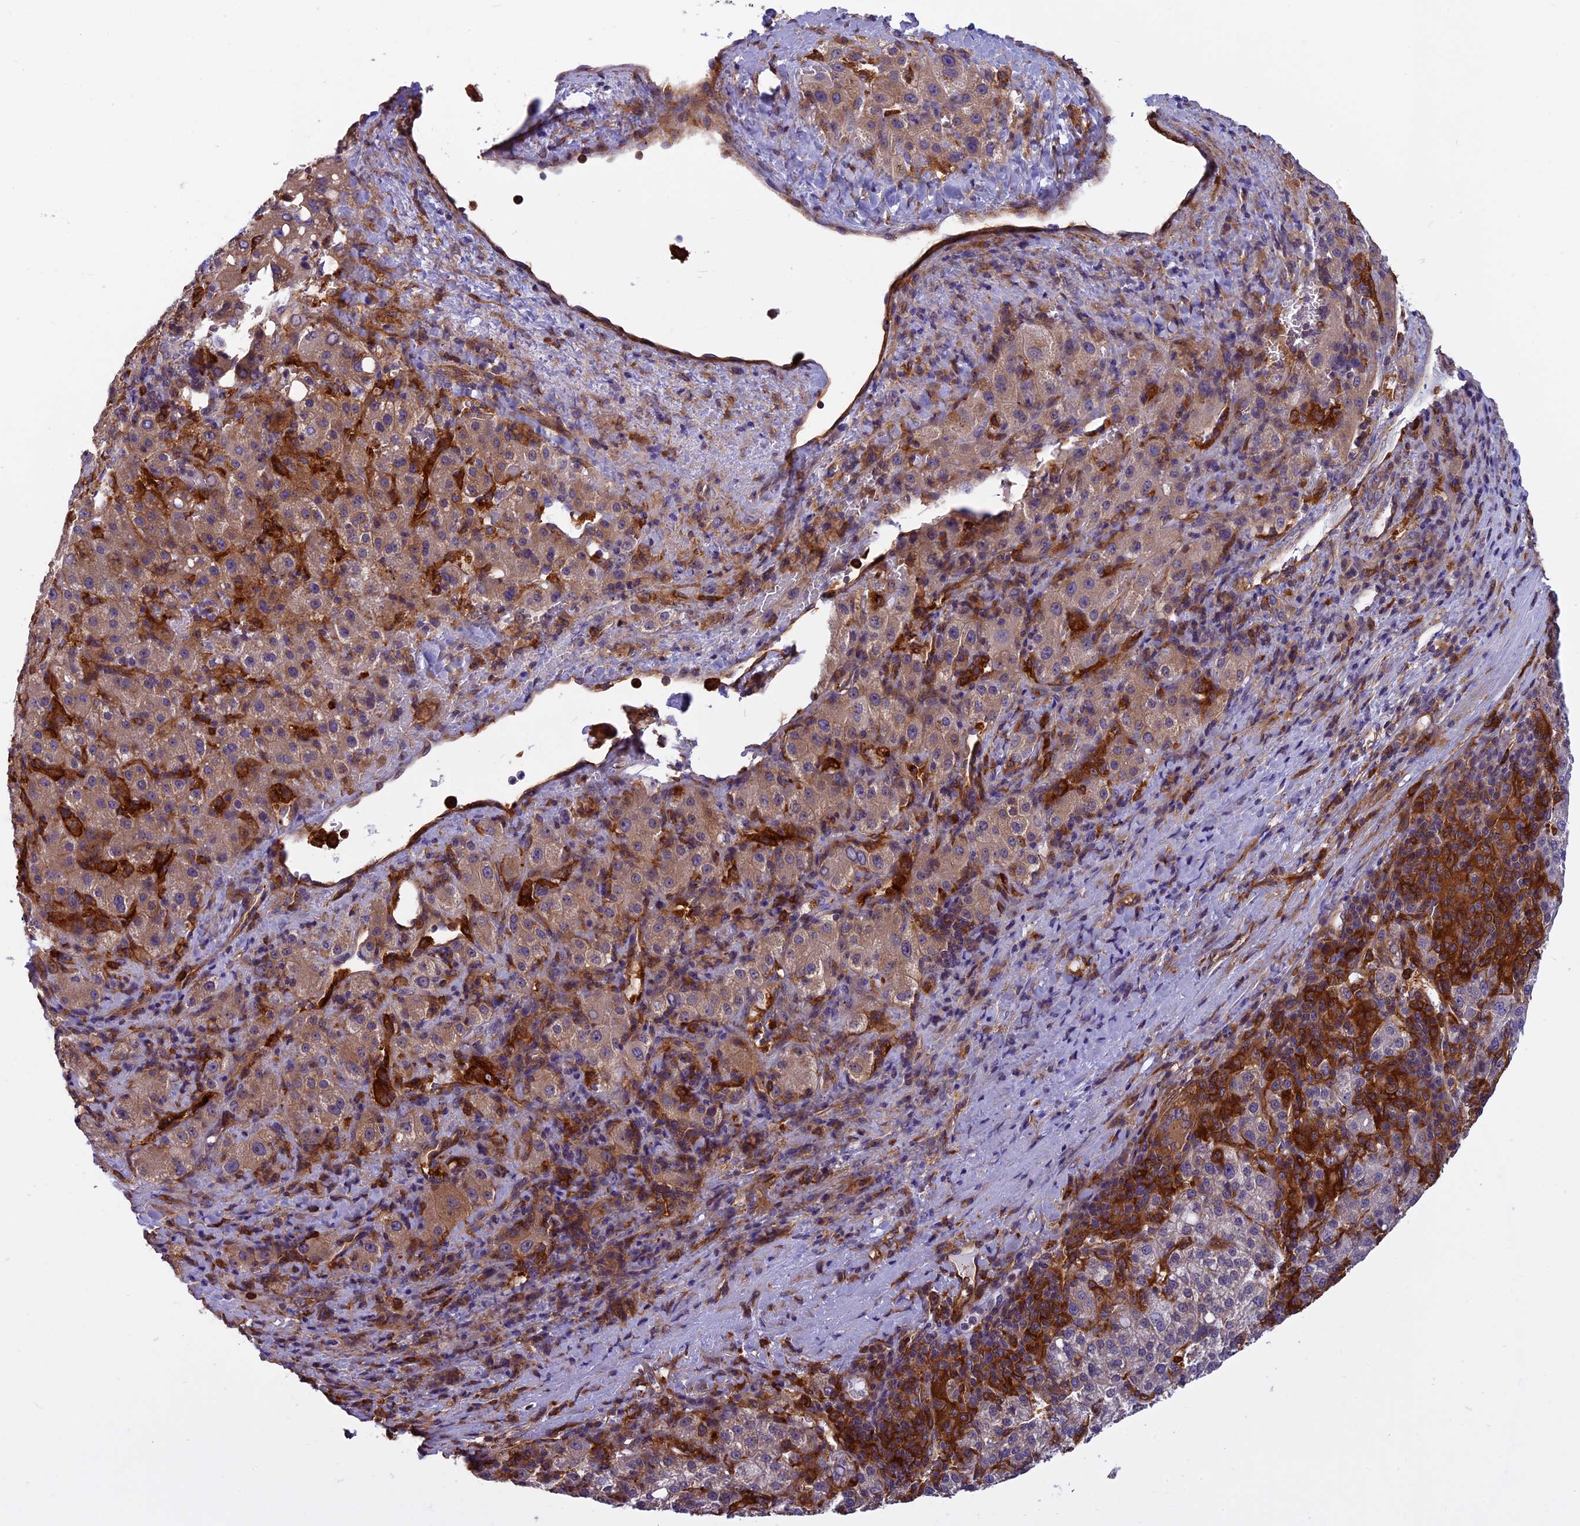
{"staining": {"intensity": "moderate", "quantity": "25%-75%", "location": "cytoplasmic/membranous"}, "tissue": "liver cancer", "cell_type": "Tumor cells", "image_type": "cancer", "snomed": [{"axis": "morphology", "description": "Carcinoma, Hepatocellular, NOS"}, {"axis": "topography", "description": "Liver"}], "caption": "IHC staining of liver cancer (hepatocellular carcinoma), which reveals medium levels of moderate cytoplasmic/membranous expression in approximately 25%-75% of tumor cells indicating moderate cytoplasmic/membranous protein expression. The staining was performed using DAB (3,3'-diaminobenzidine) (brown) for protein detection and nuclei were counterstained in hematoxylin (blue).", "gene": "EHBP1L1", "patient": {"sex": "female", "age": 58}}